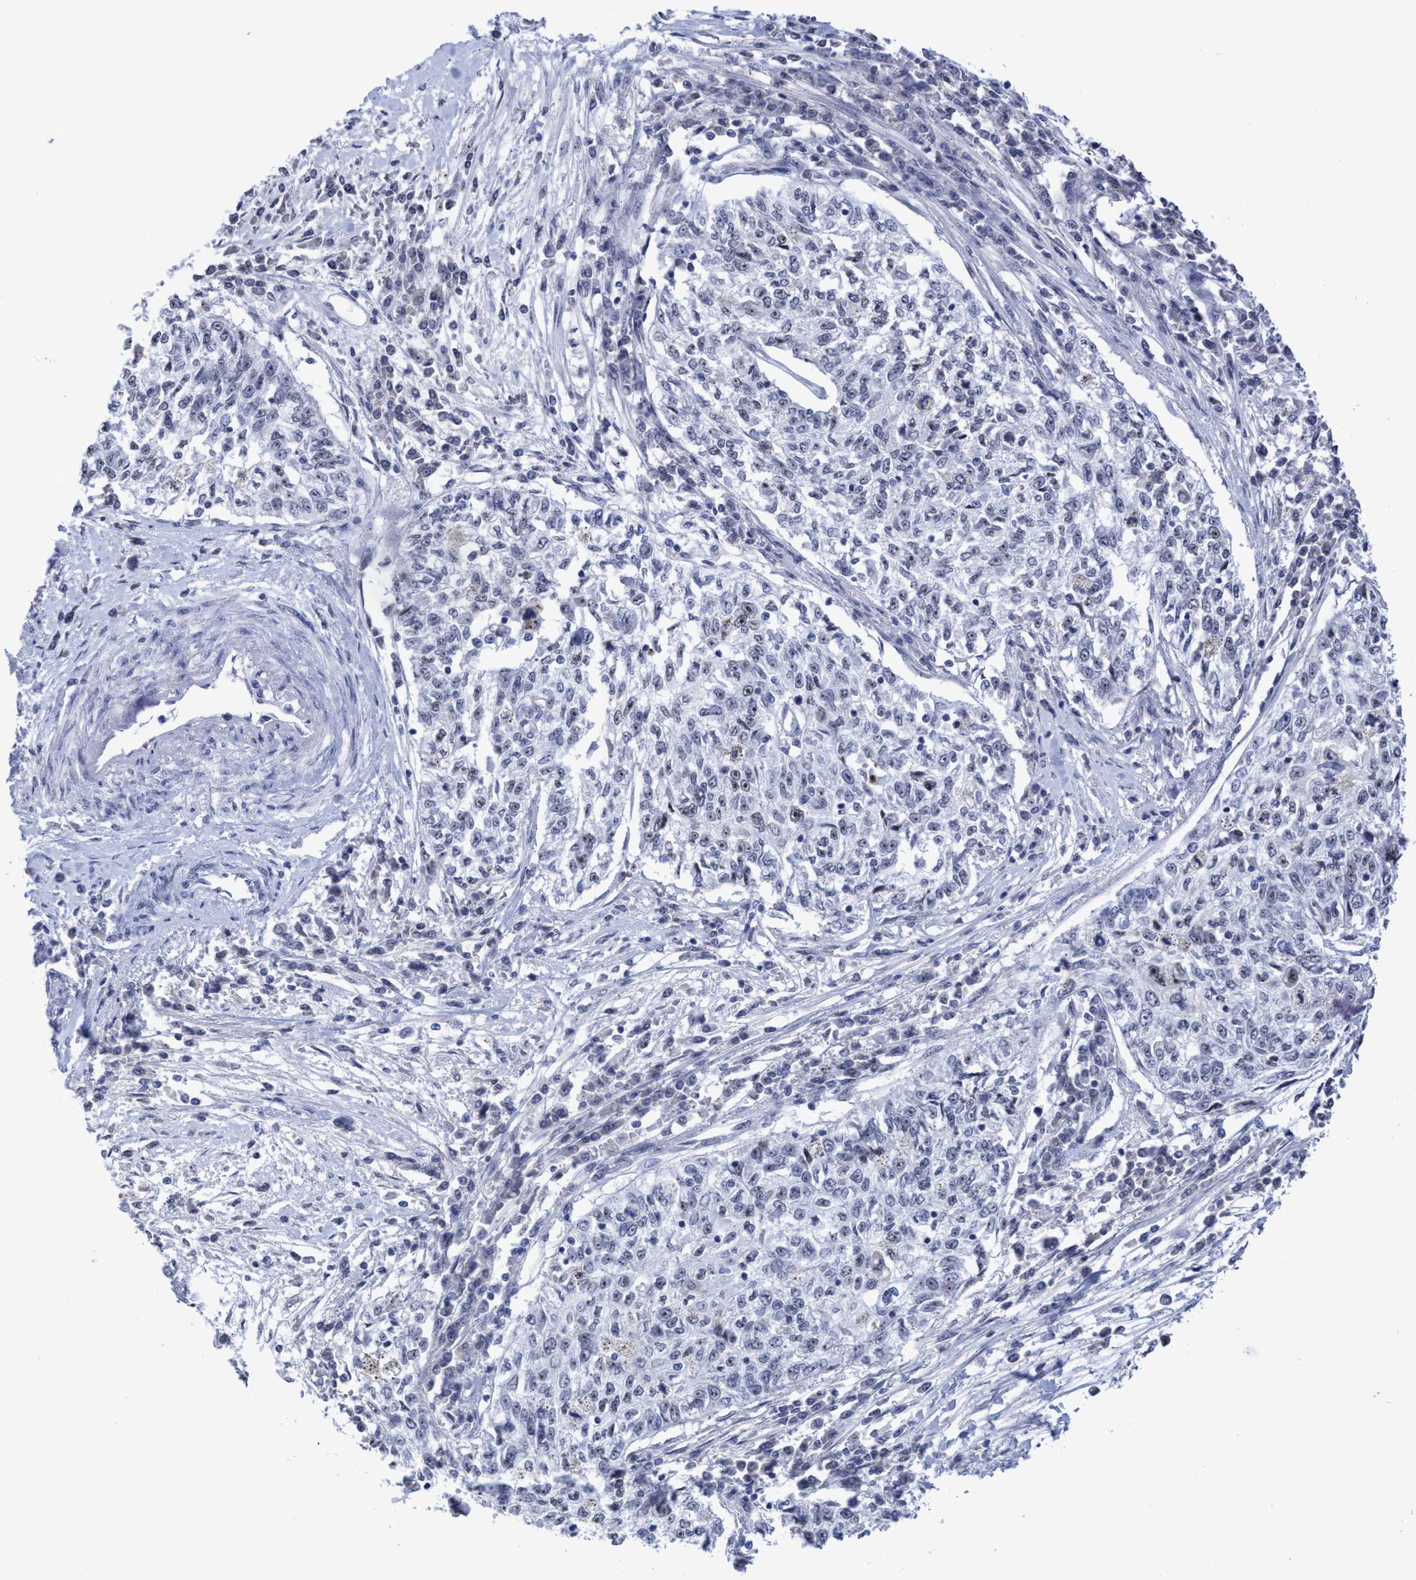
{"staining": {"intensity": "negative", "quantity": "none", "location": "none"}, "tissue": "cervical cancer", "cell_type": "Tumor cells", "image_type": "cancer", "snomed": [{"axis": "morphology", "description": "Squamous cell carcinoma, NOS"}, {"axis": "topography", "description": "Cervix"}], "caption": "The micrograph displays no significant staining in tumor cells of cervical cancer.", "gene": "EFCAB10", "patient": {"sex": "female", "age": 57}}